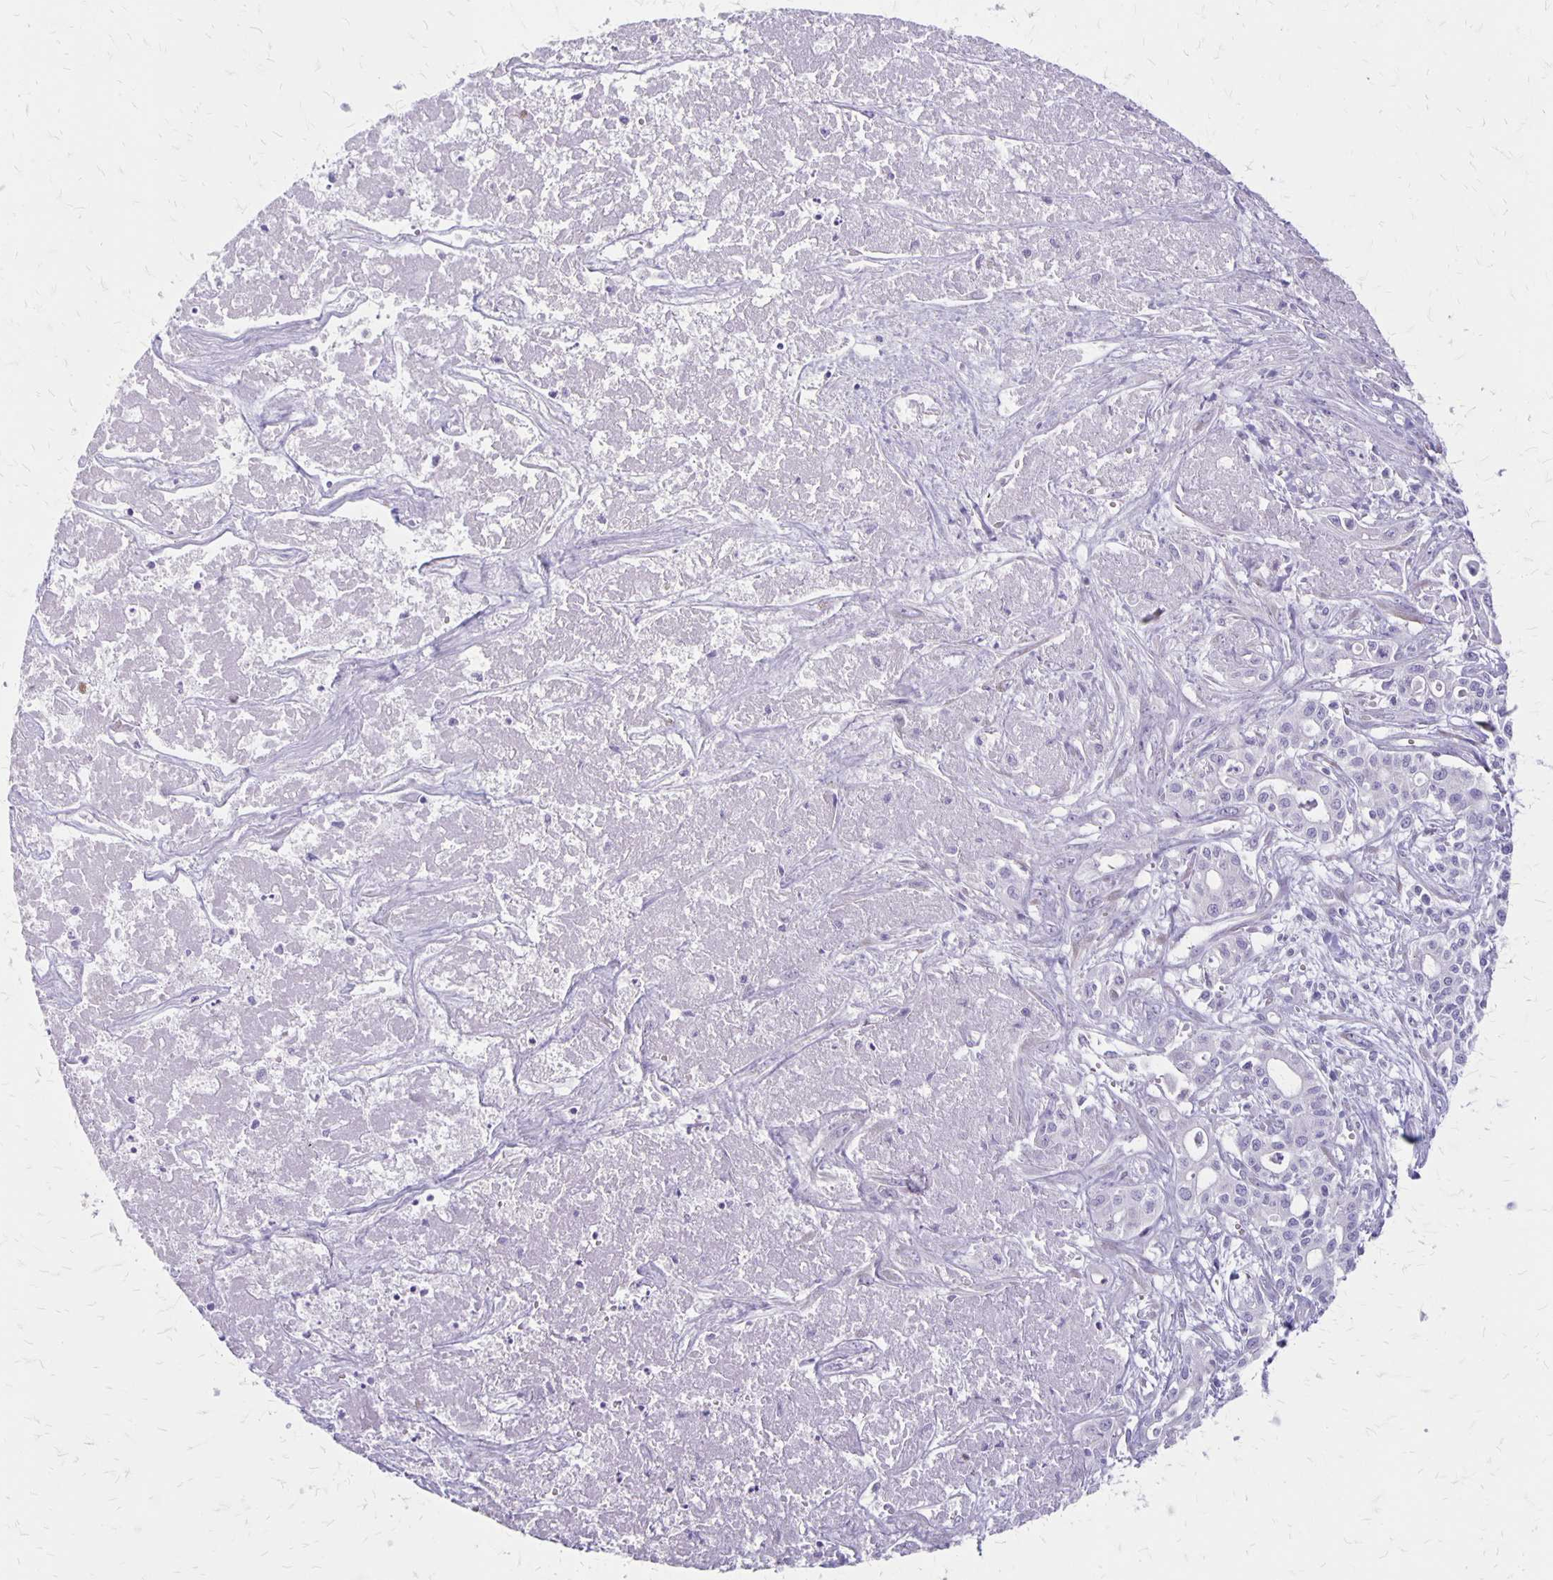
{"staining": {"intensity": "negative", "quantity": "none", "location": "none"}, "tissue": "liver cancer", "cell_type": "Tumor cells", "image_type": "cancer", "snomed": [{"axis": "morphology", "description": "Cholangiocarcinoma"}, {"axis": "topography", "description": "Liver"}], "caption": "Tumor cells are negative for protein expression in human liver cancer (cholangiocarcinoma).", "gene": "HOMER1", "patient": {"sex": "female", "age": 61}}